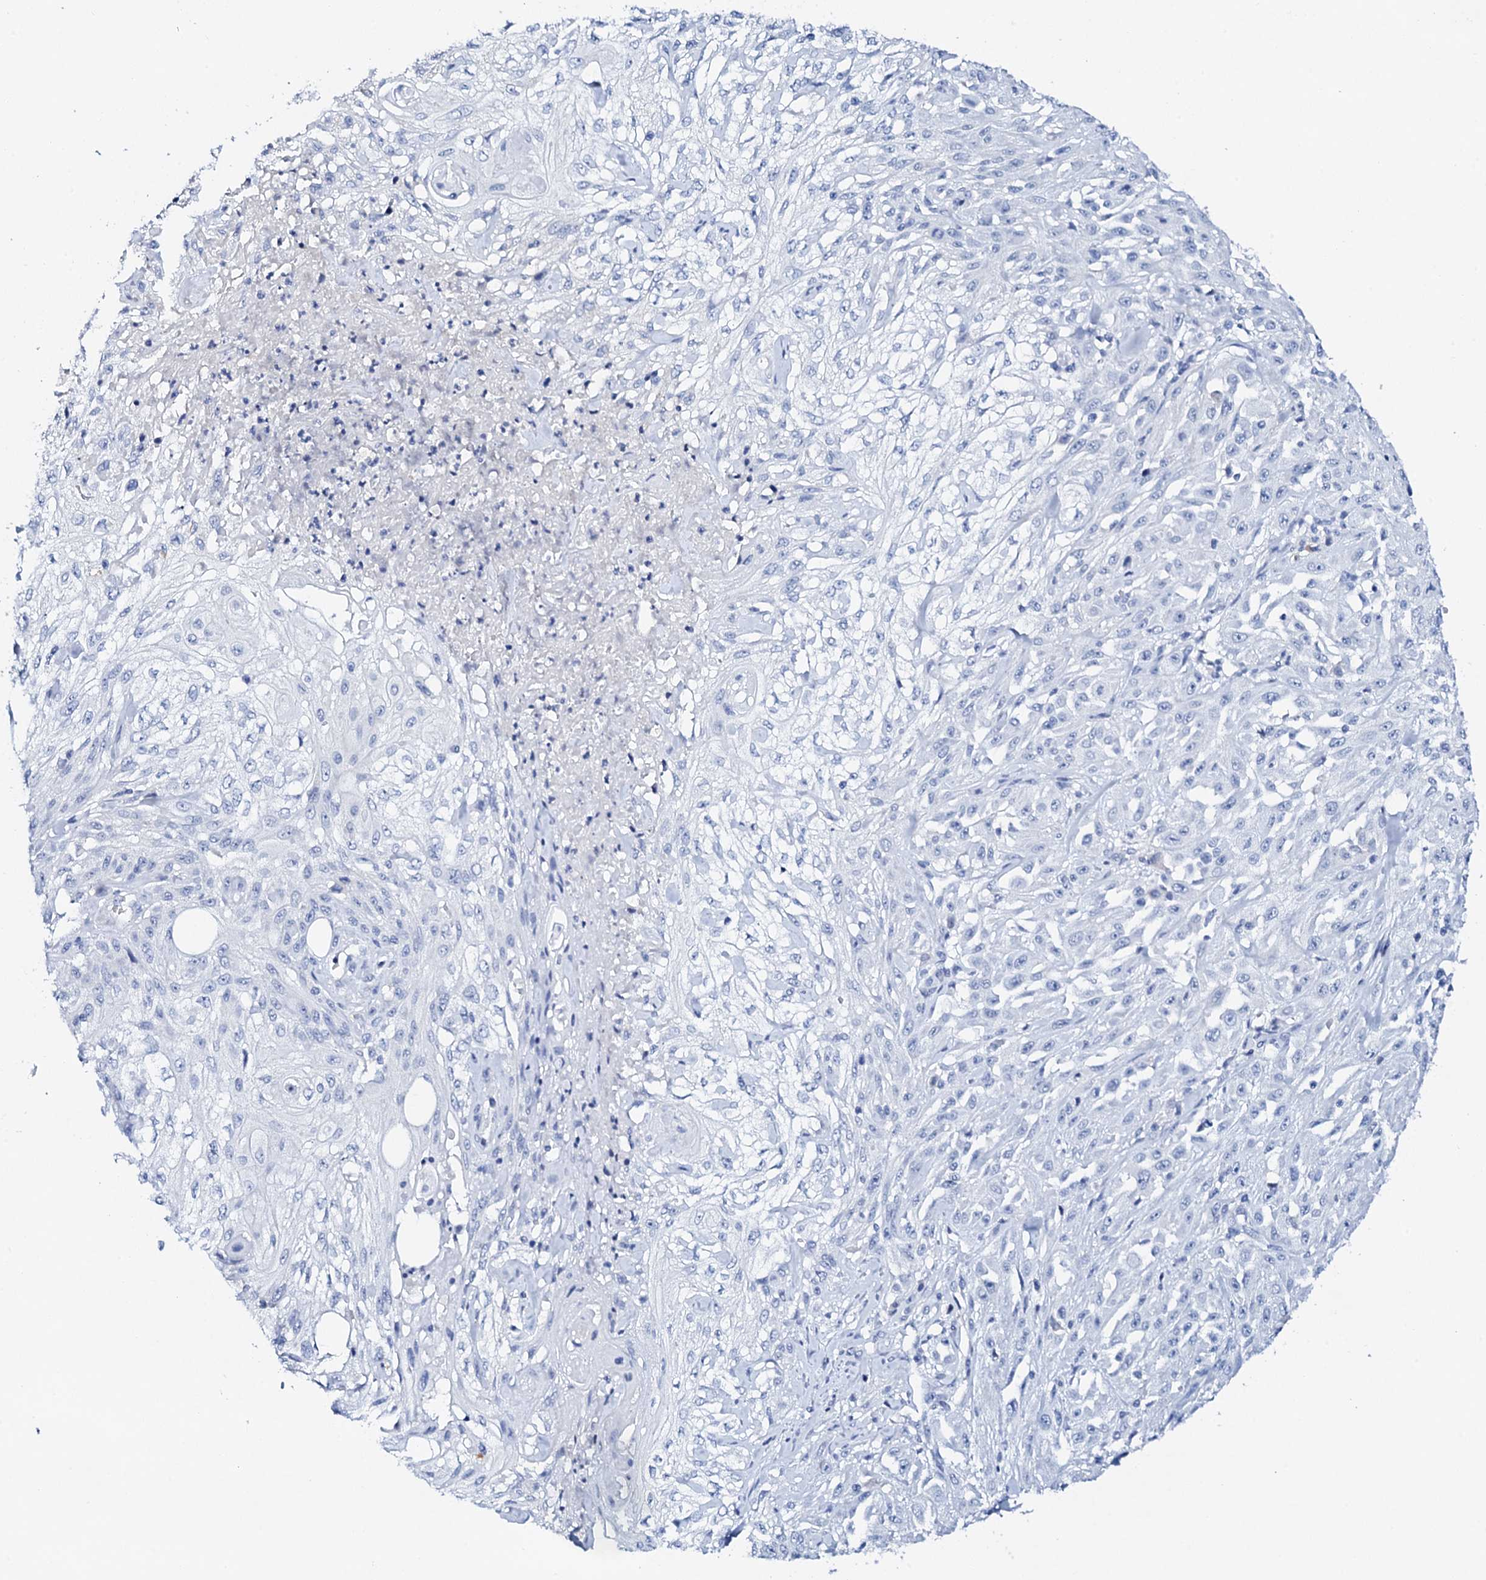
{"staining": {"intensity": "negative", "quantity": "none", "location": "none"}, "tissue": "skin cancer", "cell_type": "Tumor cells", "image_type": "cancer", "snomed": [{"axis": "morphology", "description": "Squamous cell carcinoma, NOS"}, {"axis": "morphology", "description": "Squamous cell carcinoma, metastatic, NOS"}, {"axis": "topography", "description": "Skin"}, {"axis": "topography", "description": "Lymph node"}], "caption": "Human skin metastatic squamous cell carcinoma stained for a protein using IHC shows no staining in tumor cells.", "gene": "FBXL16", "patient": {"sex": "male", "age": 75}}